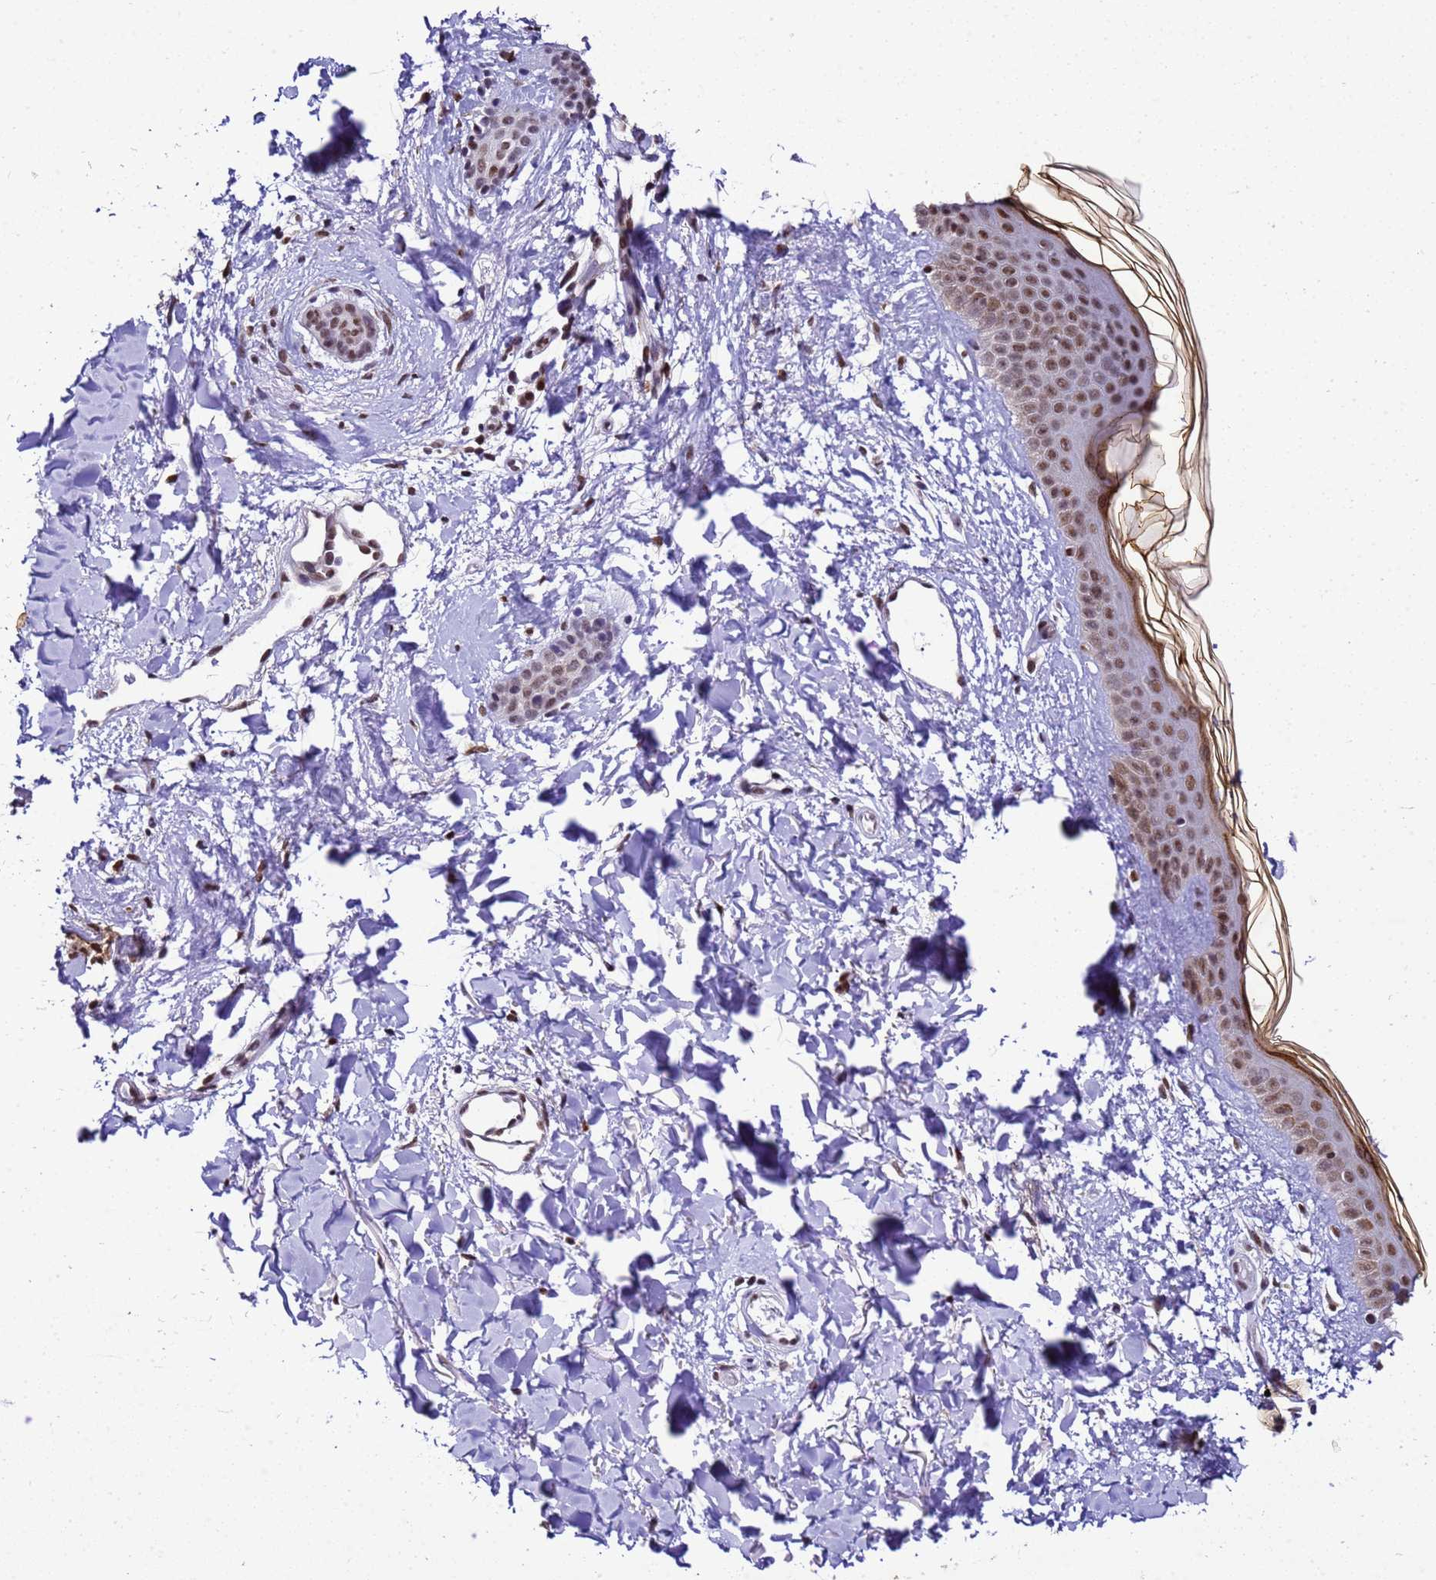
{"staining": {"intensity": "moderate", "quantity": ">75%", "location": "cytoplasmic/membranous,nuclear"}, "tissue": "skin", "cell_type": "Fibroblasts", "image_type": "normal", "snomed": [{"axis": "morphology", "description": "Normal tissue, NOS"}, {"axis": "topography", "description": "Skin"}], "caption": "Protein analysis of benign skin reveals moderate cytoplasmic/membranous,nuclear positivity in about >75% of fibroblasts. (IHC, brightfield microscopy, high magnification).", "gene": "SMN1", "patient": {"sex": "female", "age": 58}}